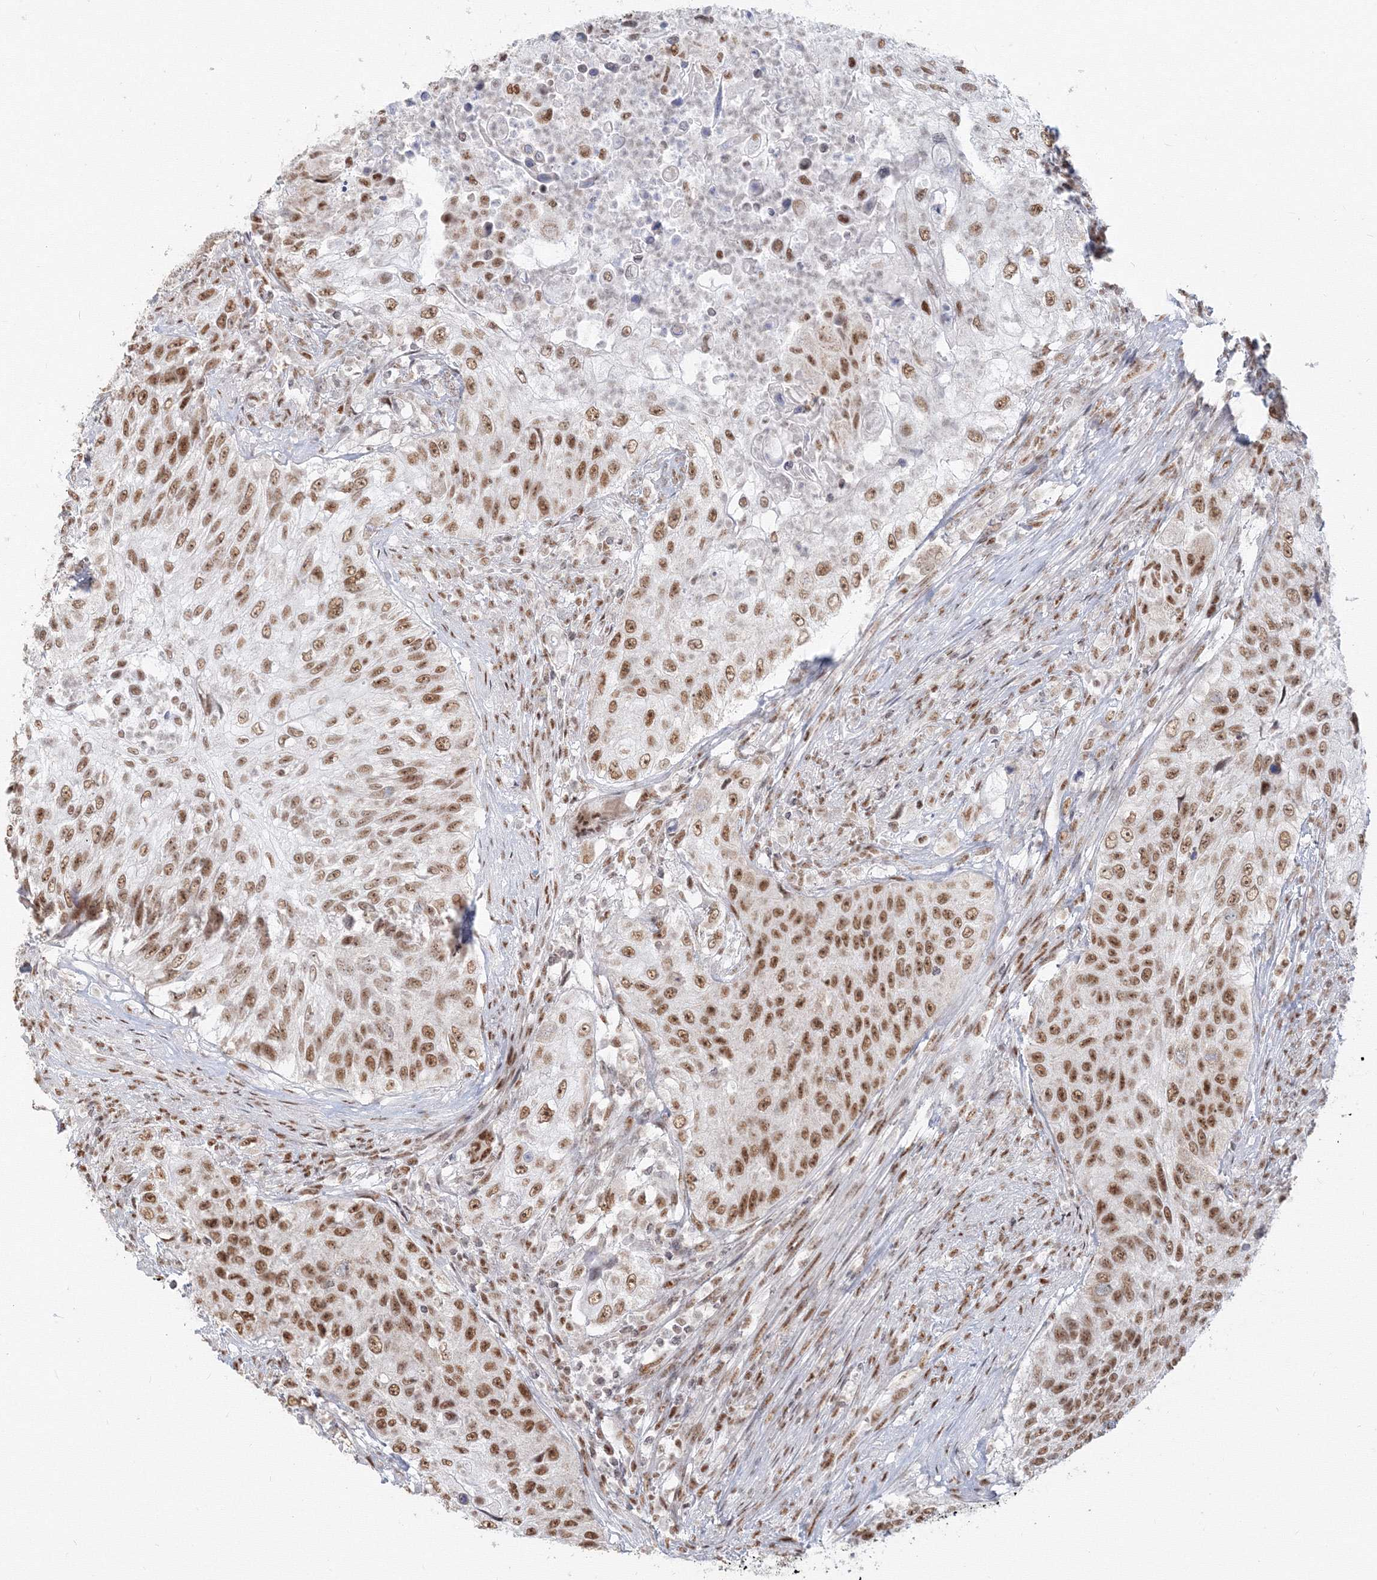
{"staining": {"intensity": "moderate", "quantity": ">75%", "location": "nuclear"}, "tissue": "urothelial cancer", "cell_type": "Tumor cells", "image_type": "cancer", "snomed": [{"axis": "morphology", "description": "Urothelial carcinoma, High grade"}, {"axis": "topography", "description": "Urinary bladder"}], "caption": "Immunohistochemical staining of urothelial cancer displays moderate nuclear protein expression in about >75% of tumor cells.", "gene": "PPP4R2", "patient": {"sex": "female", "age": 60}}